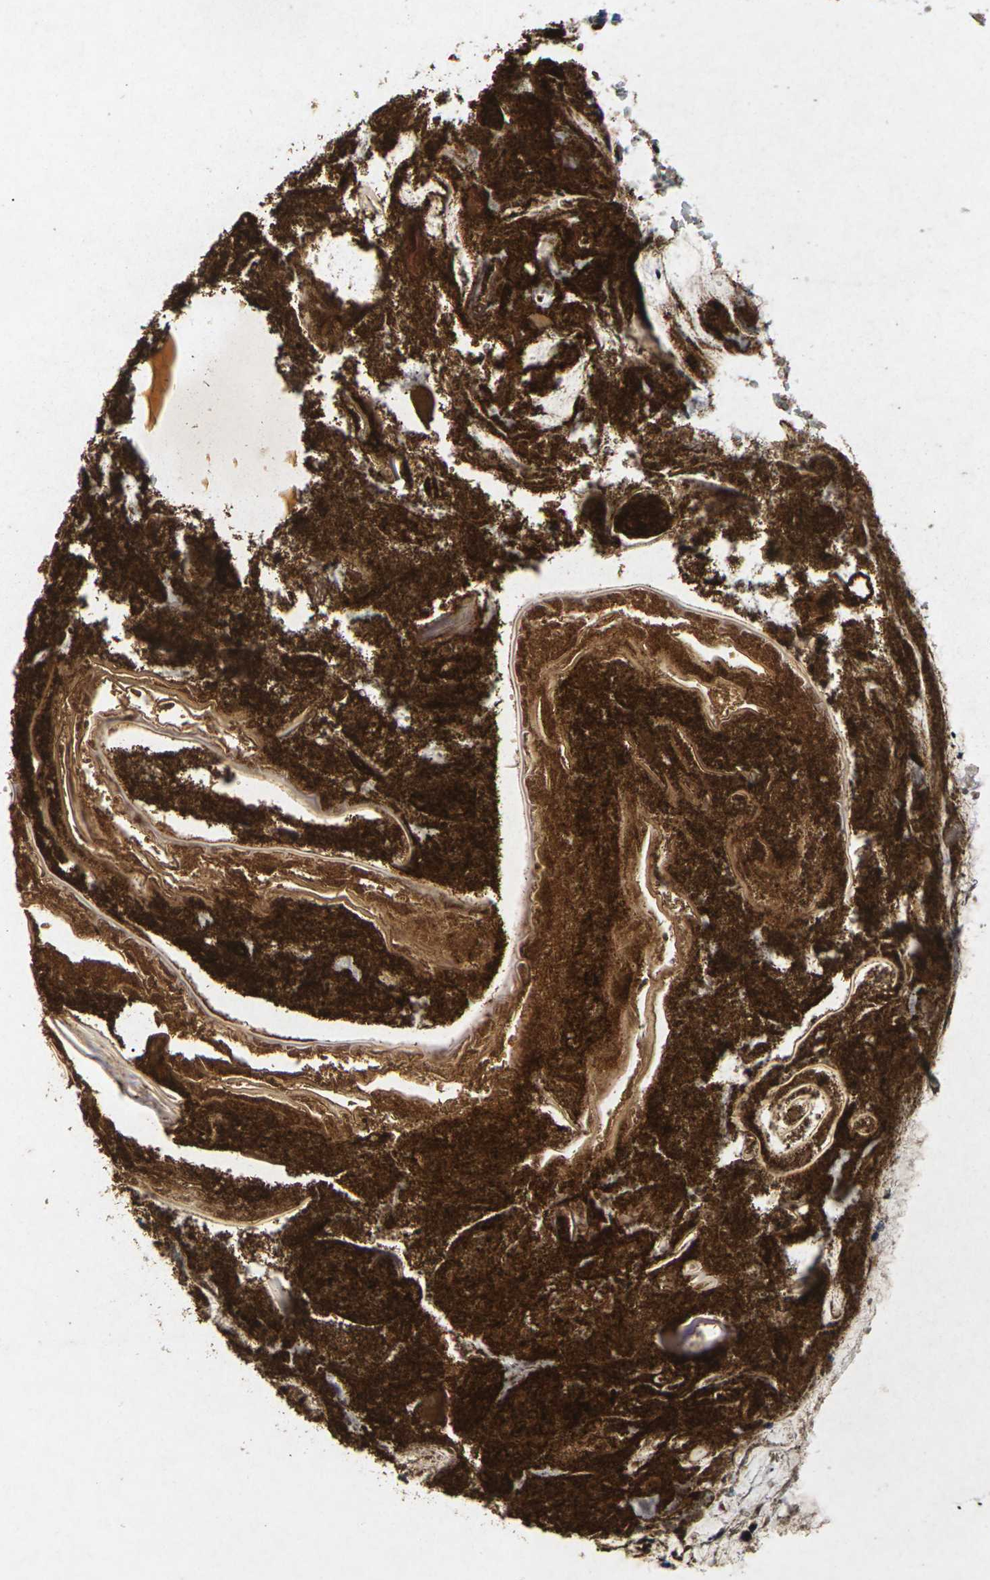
{"staining": {"intensity": "moderate", "quantity": ">75%", "location": "cytoplasmic/membranous"}, "tissue": "appendix", "cell_type": "Glandular cells", "image_type": "normal", "snomed": [{"axis": "morphology", "description": "Normal tissue, NOS"}, {"axis": "topography", "description": "Appendix"}], "caption": "Brown immunohistochemical staining in unremarkable appendix displays moderate cytoplasmic/membranous staining in about >75% of glandular cells. (Brightfield microscopy of DAB IHC at high magnification).", "gene": "KIF1B", "patient": {"sex": "male", "age": 52}}